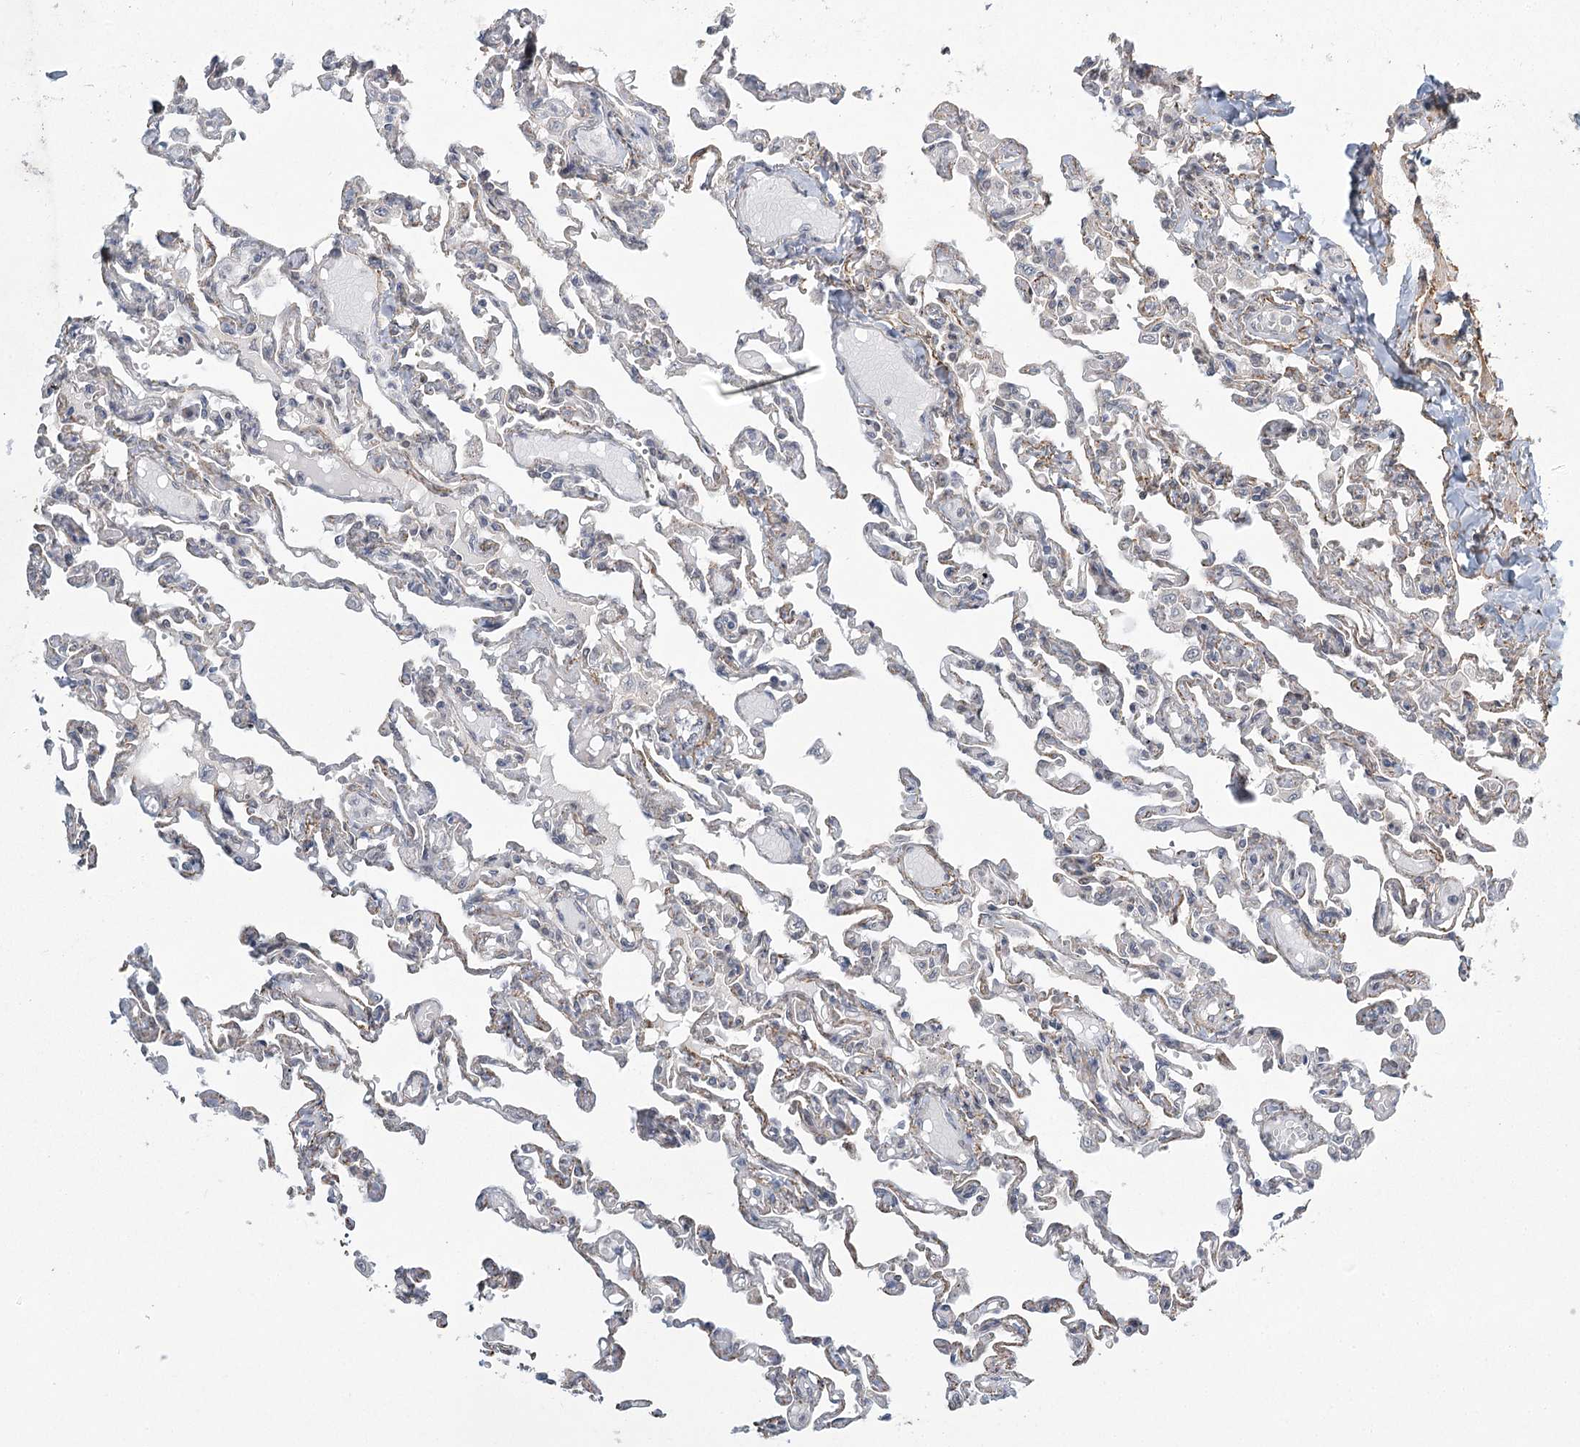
{"staining": {"intensity": "weak", "quantity": ">75%", "location": "nuclear"}, "tissue": "lung", "cell_type": "Alveolar cells", "image_type": "normal", "snomed": [{"axis": "morphology", "description": "Normal tissue, NOS"}, {"axis": "topography", "description": "Lung"}], "caption": "Protein analysis of benign lung reveals weak nuclear expression in approximately >75% of alveolar cells. The protein of interest is stained brown, and the nuclei are stained in blue (DAB (3,3'-diaminobenzidine) IHC with brightfield microscopy, high magnification).", "gene": "MED28", "patient": {"sex": "male", "age": 21}}